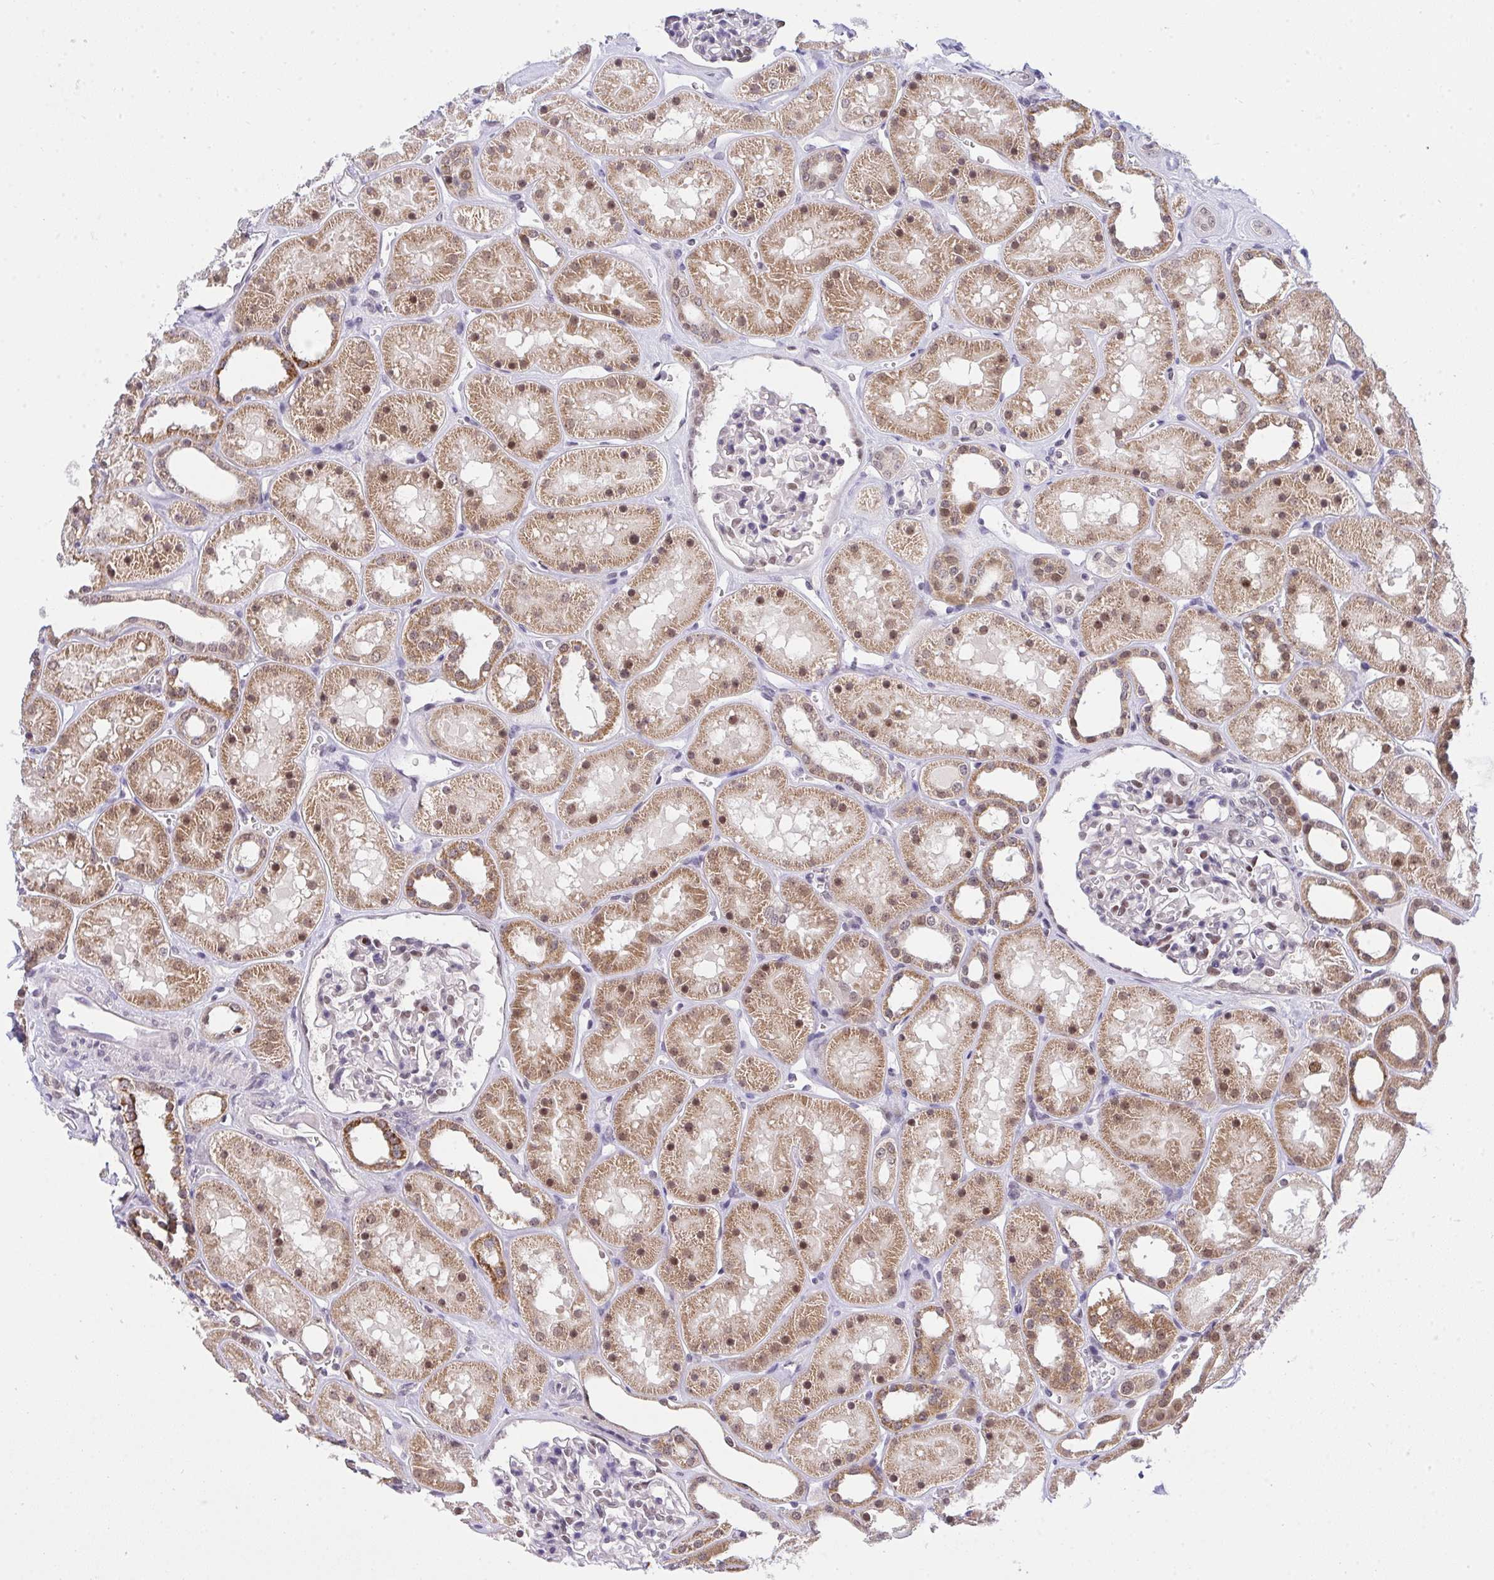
{"staining": {"intensity": "weak", "quantity": "25%-75%", "location": "nuclear"}, "tissue": "kidney", "cell_type": "Cells in glomeruli", "image_type": "normal", "snomed": [{"axis": "morphology", "description": "Normal tissue, NOS"}, {"axis": "topography", "description": "Kidney"}], "caption": "DAB (3,3'-diaminobenzidine) immunohistochemical staining of benign kidney demonstrates weak nuclear protein staining in approximately 25%-75% of cells in glomeruli.", "gene": "RFC4", "patient": {"sex": "female", "age": 41}}